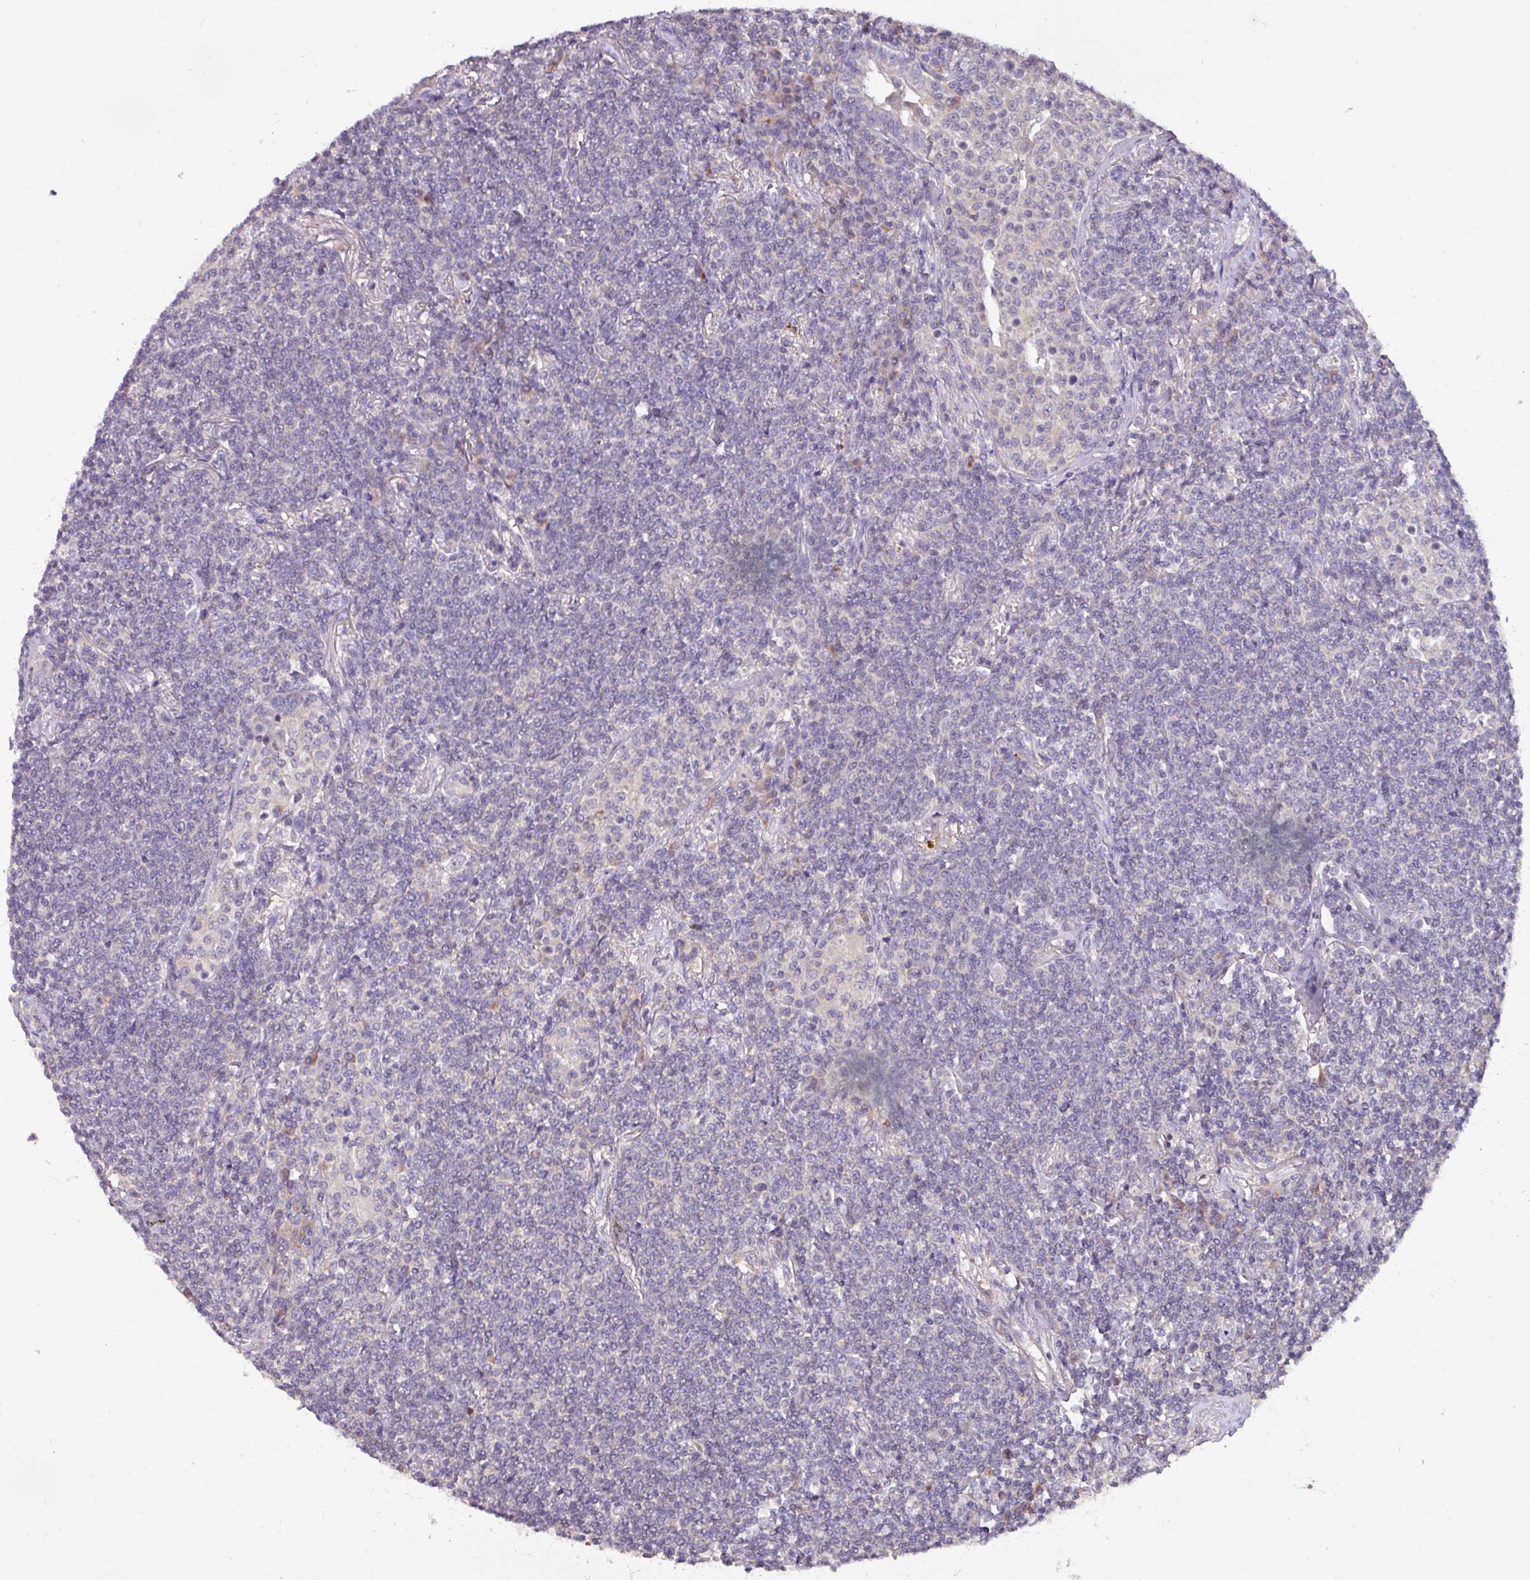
{"staining": {"intensity": "negative", "quantity": "none", "location": "none"}, "tissue": "lymphoma", "cell_type": "Tumor cells", "image_type": "cancer", "snomed": [{"axis": "morphology", "description": "Malignant lymphoma, non-Hodgkin's type, Low grade"}, {"axis": "topography", "description": "Lung"}], "caption": "A histopathology image of malignant lymphoma, non-Hodgkin's type (low-grade) stained for a protein exhibits no brown staining in tumor cells.", "gene": "AEBP2", "patient": {"sex": "female", "age": 71}}